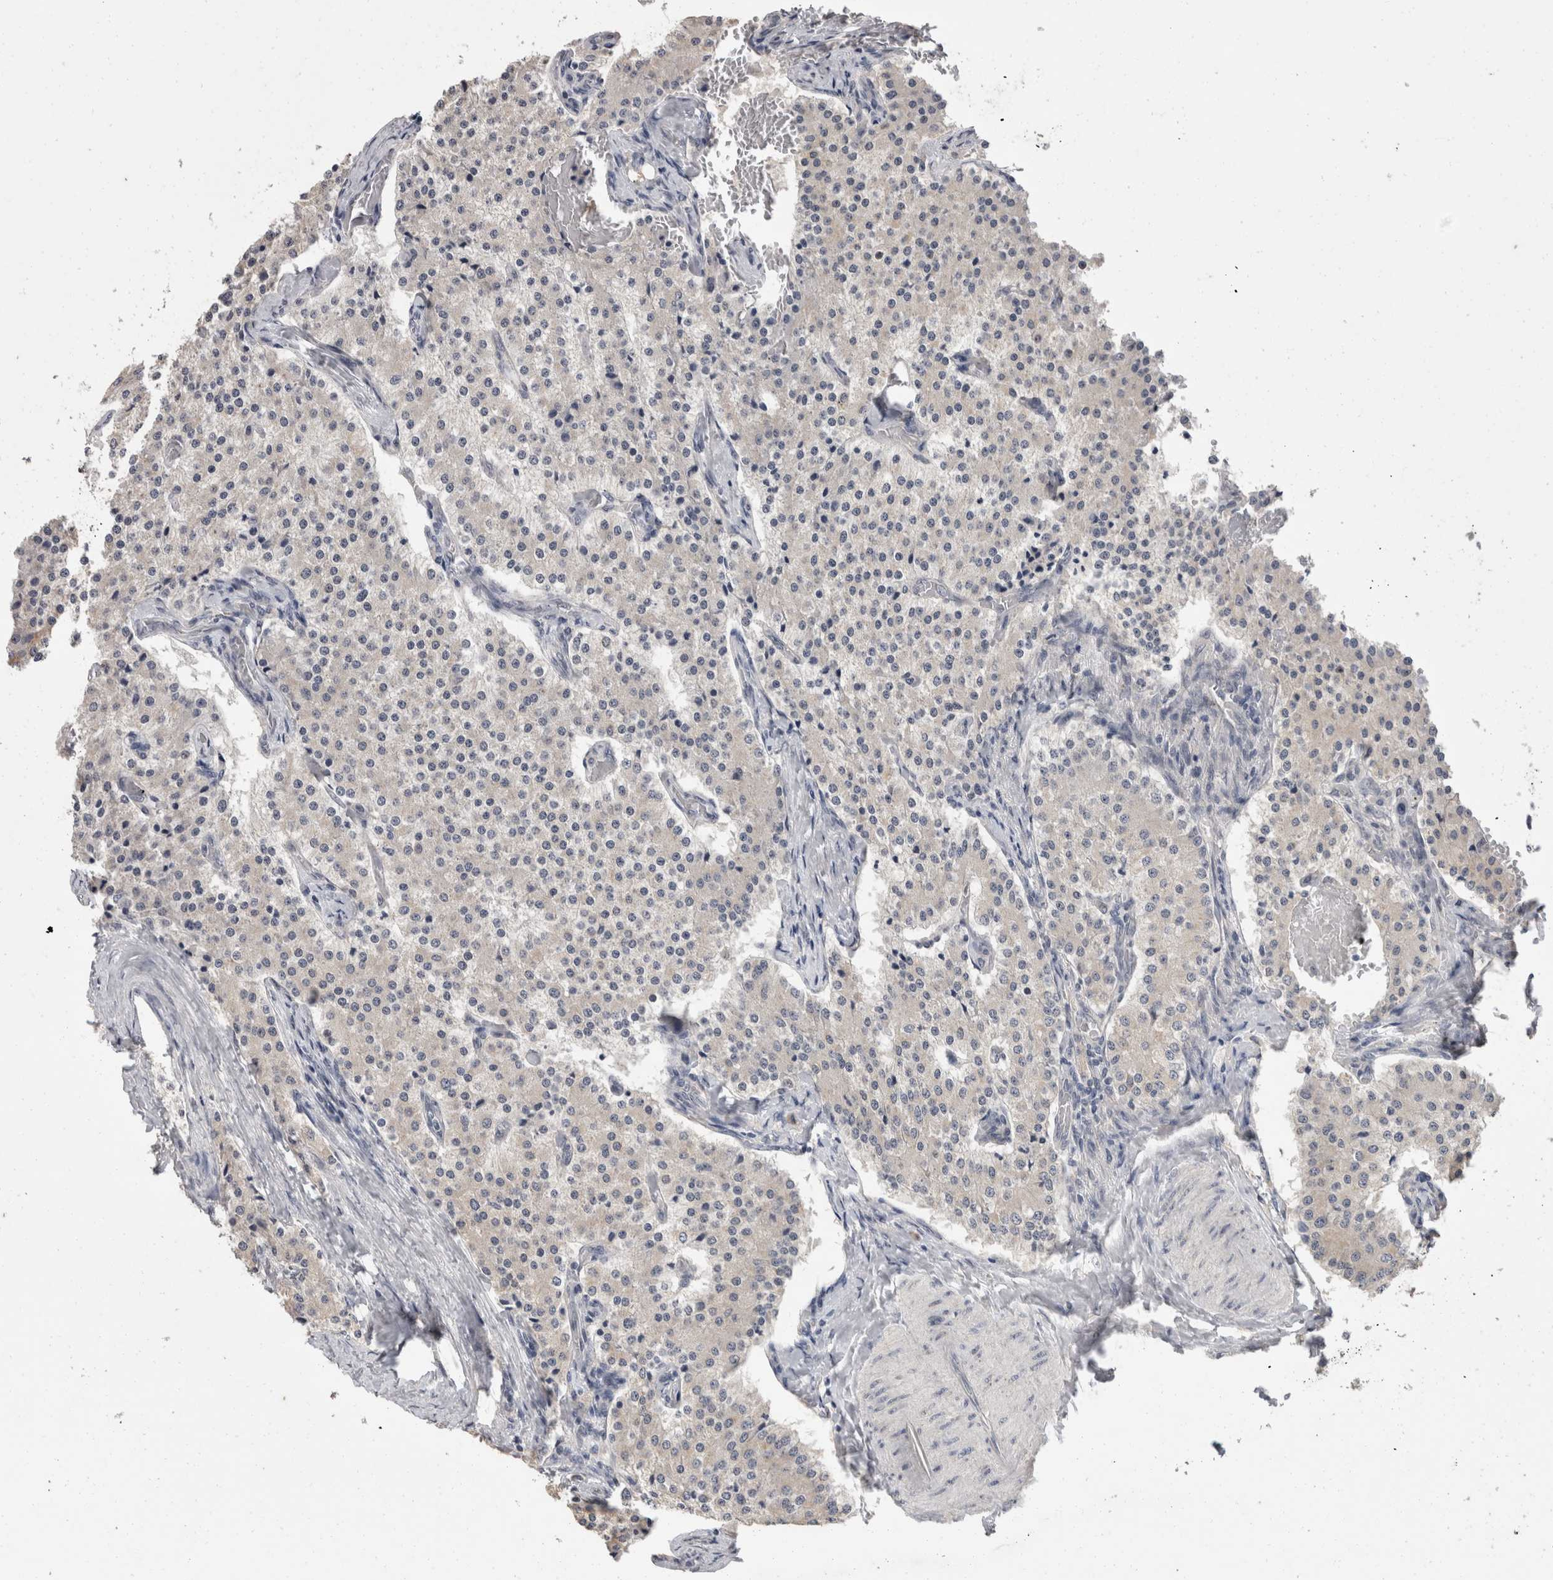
{"staining": {"intensity": "negative", "quantity": "none", "location": "none"}, "tissue": "carcinoid", "cell_type": "Tumor cells", "image_type": "cancer", "snomed": [{"axis": "morphology", "description": "Carcinoid, malignant, NOS"}, {"axis": "topography", "description": "Colon"}], "caption": "Photomicrograph shows no significant protein positivity in tumor cells of carcinoid (malignant). The staining was performed using DAB to visualize the protein expression in brown, while the nuclei were stained in blue with hematoxylin (Magnification: 20x).", "gene": "FHOD3", "patient": {"sex": "female", "age": 52}}